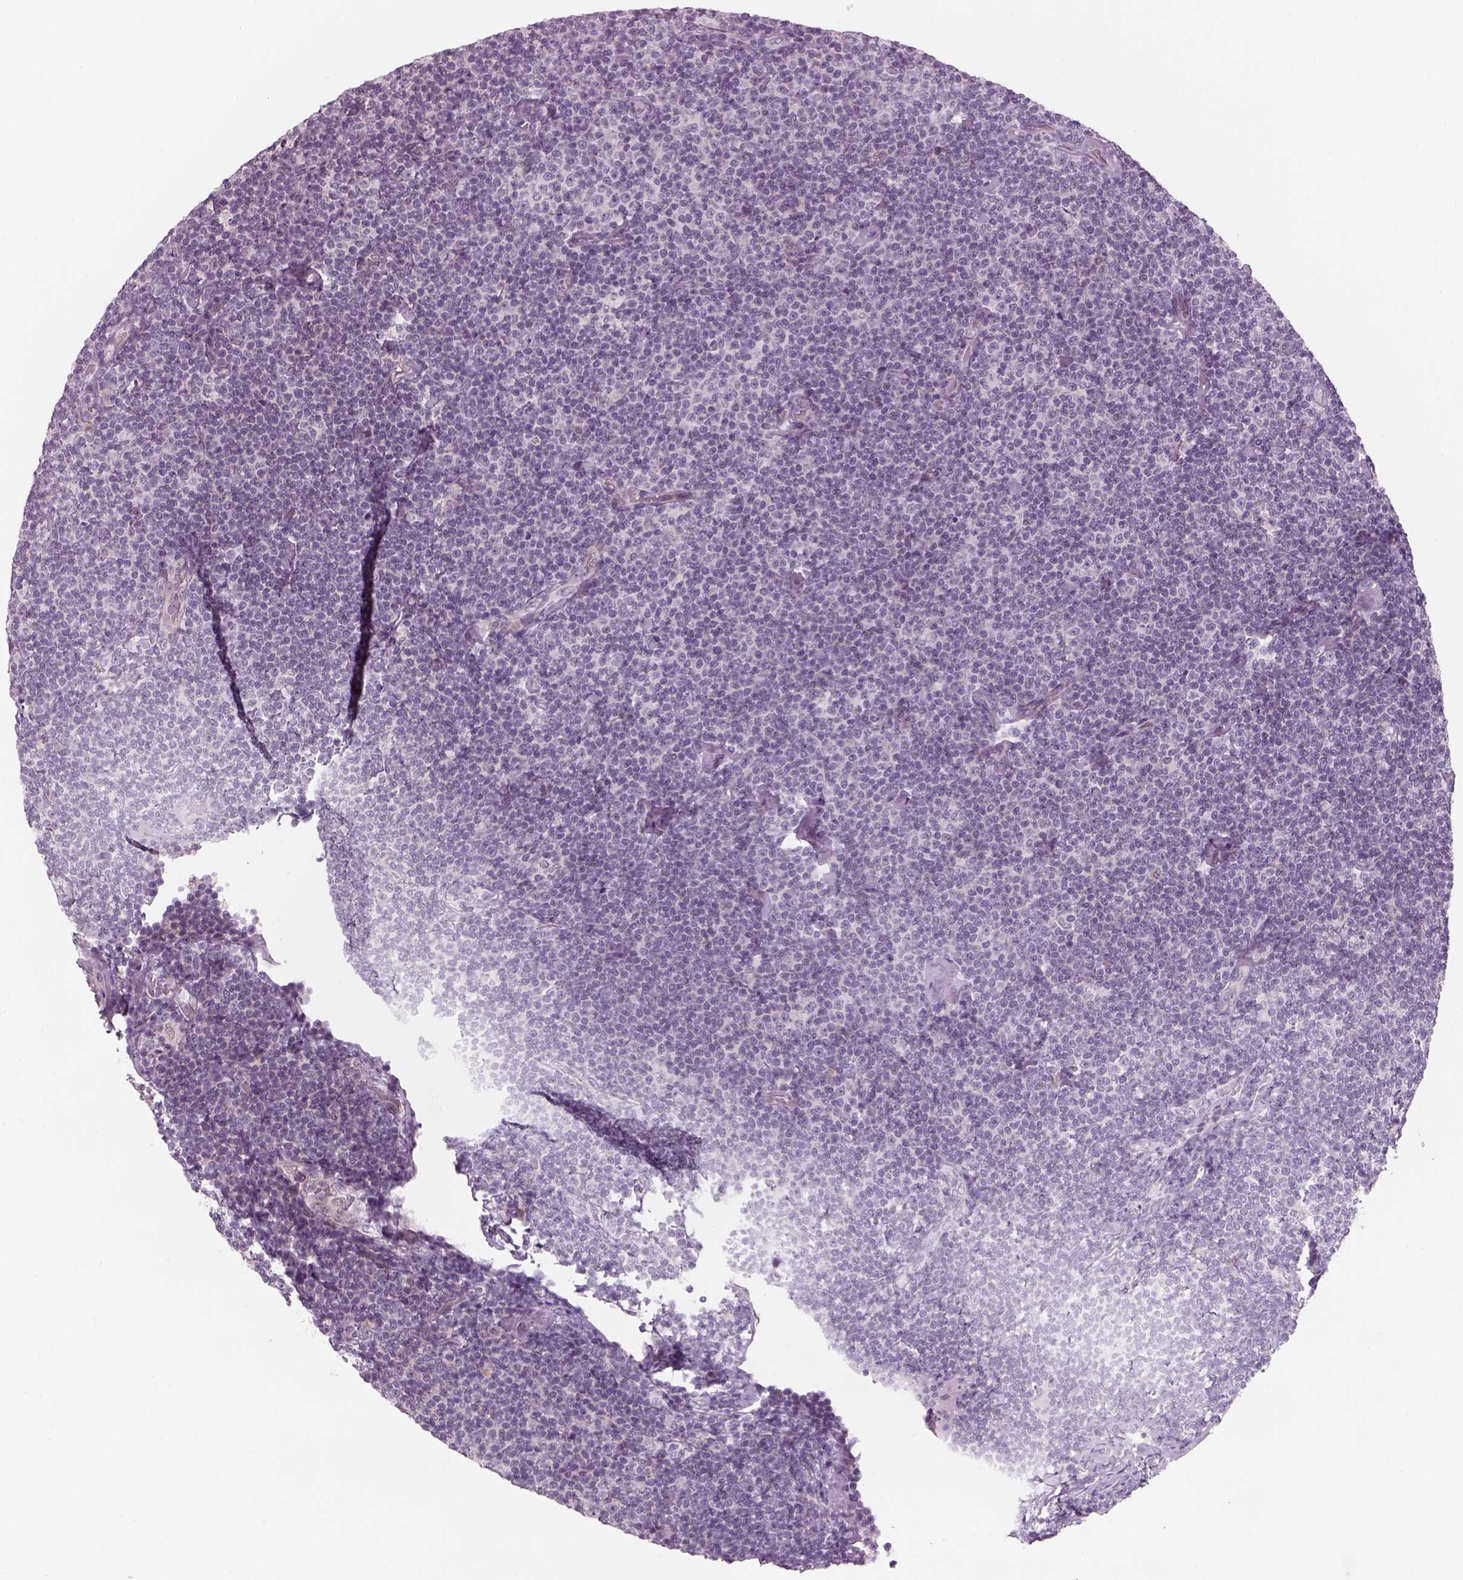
{"staining": {"intensity": "negative", "quantity": "none", "location": "none"}, "tissue": "lymphoma", "cell_type": "Tumor cells", "image_type": "cancer", "snomed": [{"axis": "morphology", "description": "Malignant lymphoma, non-Hodgkin's type, Low grade"}, {"axis": "topography", "description": "Lymph node"}], "caption": "Lymphoma was stained to show a protein in brown. There is no significant staining in tumor cells.", "gene": "PENK", "patient": {"sex": "male", "age": 81}}